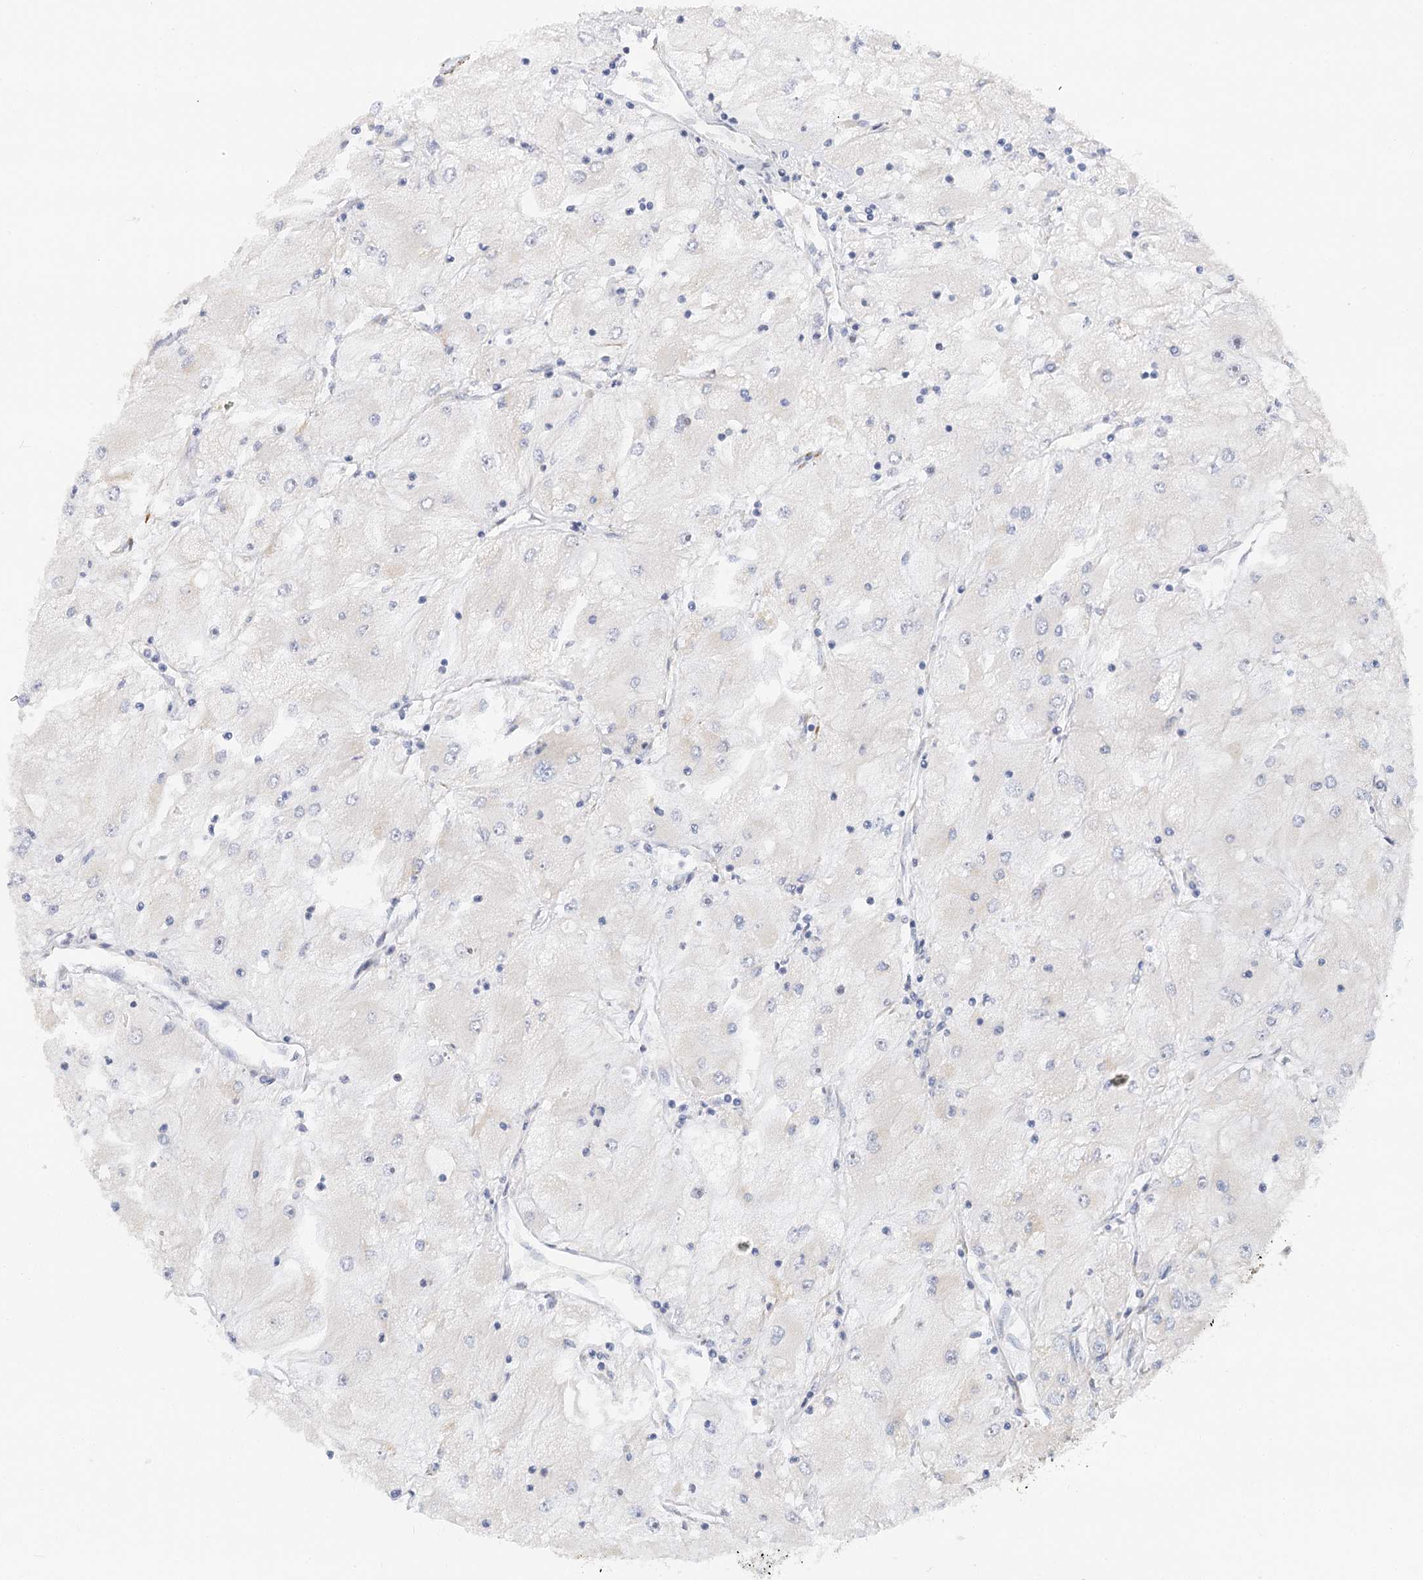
{"staining": {"intensity": "negative", "quantity": "none", "location": "none"}, "tissue": "renal cancer", "cell_type": "Tumor cells", "image_type": "cancer", "snomed": [{"axis": "morphology", "description": "Adenocarcinoma, NOS"}, {"axis": "topography", "description": "Kidney"}], "caption": "This is a micrograph of IHC staining of adenocarcinoma (renal), which shows no staining in tumor cells.", "gene": "NELL2", "patient": {"sex": "male", "age": 80}}